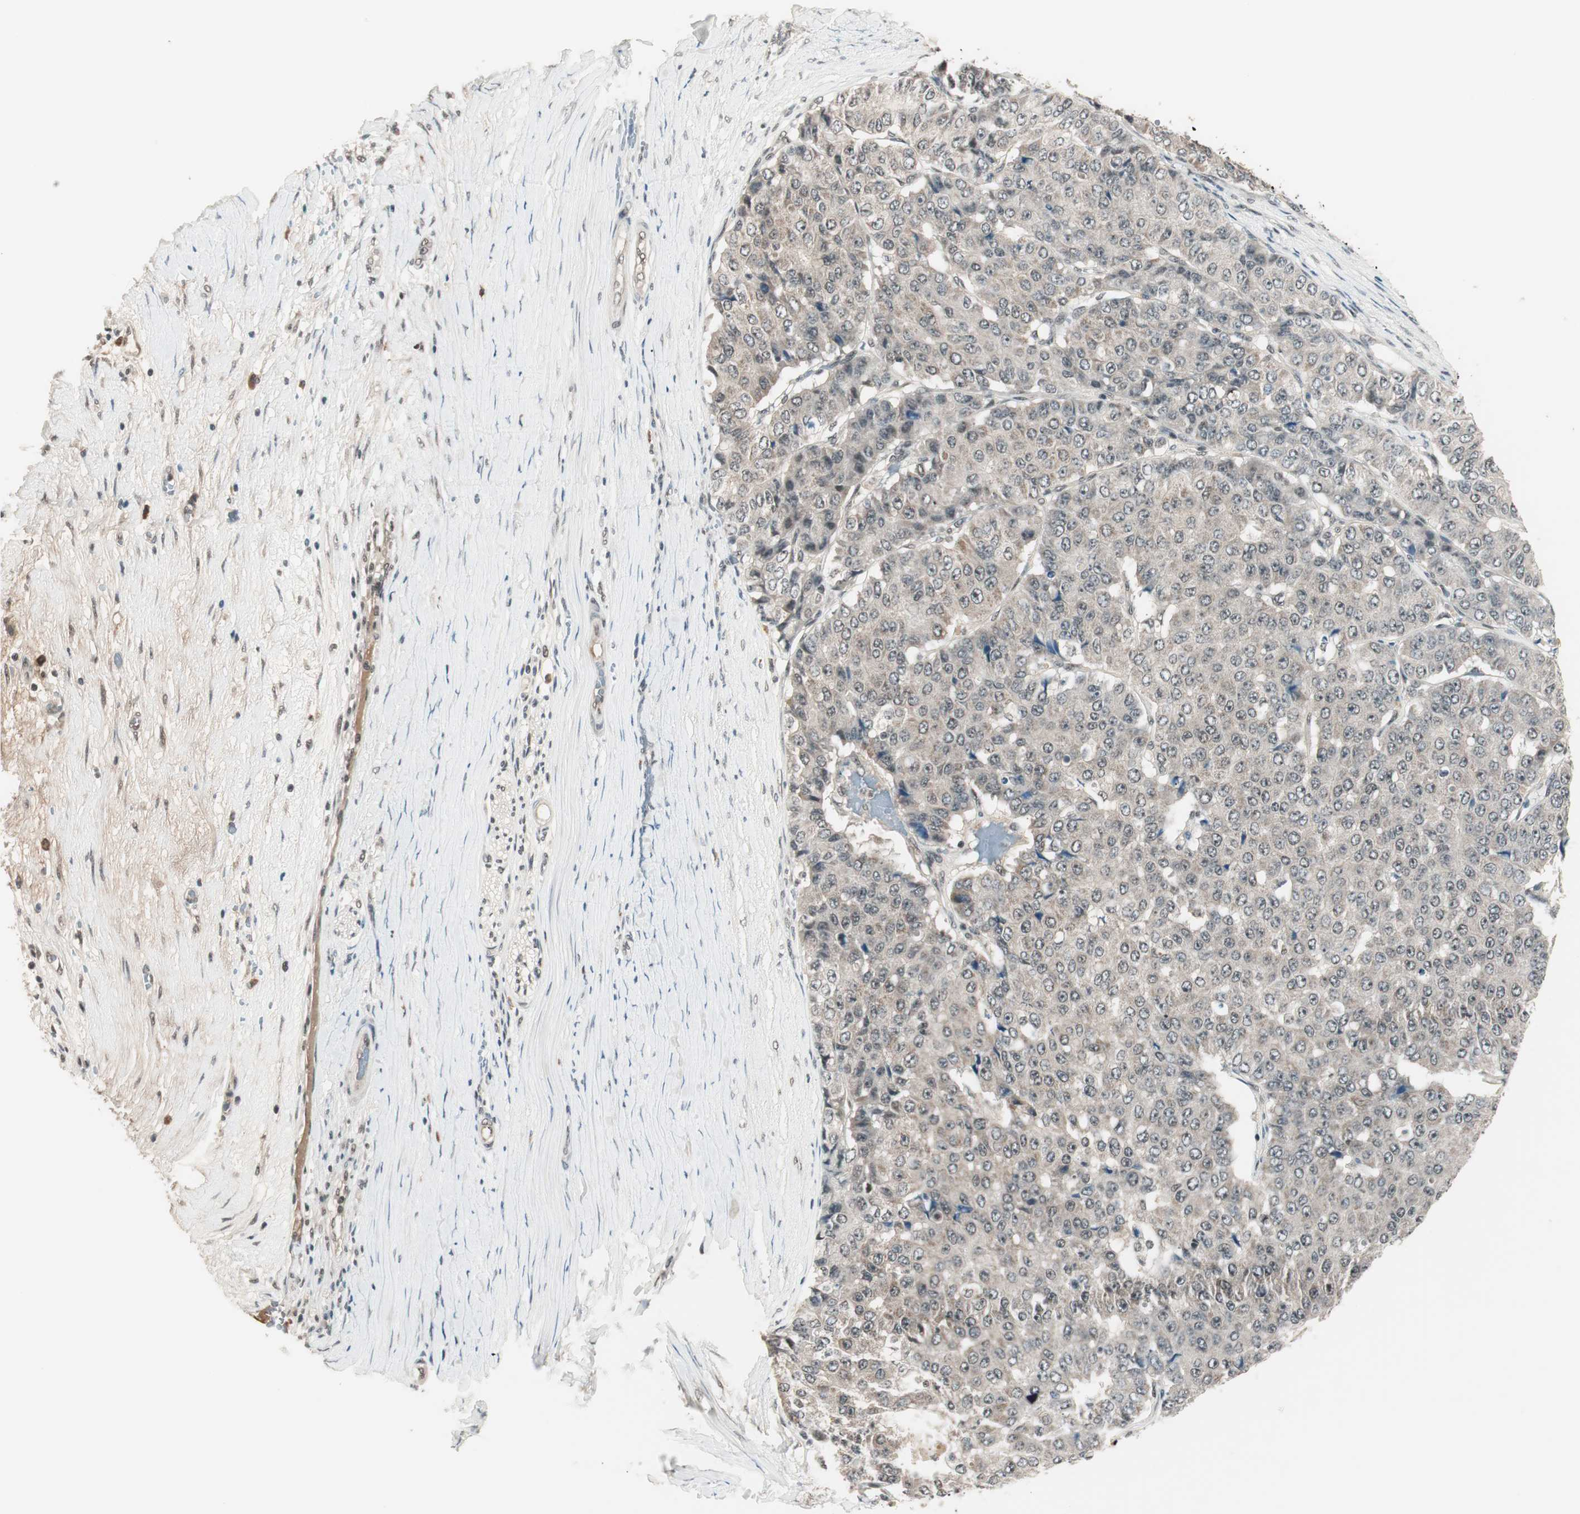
{"staining": {"intensity": "weak", "quantity": "<25%", "location": "cytoplasmic/membranous"}, "tissue": "pancreatic cancer", "cell_type": "Tumor cells", "image_type": "cancer", "snomed": [{"axis": "morphology", "description": "Adenocarcinoma, NOS"}, {"axis": "topography", "description": "Pancreas"}], "caption": "Immunohistochemistry histopathology image of neoplastic tissue: pancreatic cancer (adenocarcinoma) stained with DAB (3,3'-diaminobenzidine) displays no significant protein staining in tumor cells.", "gene": "NFRKB", "patient": {"sex": "male", "age": 50}}